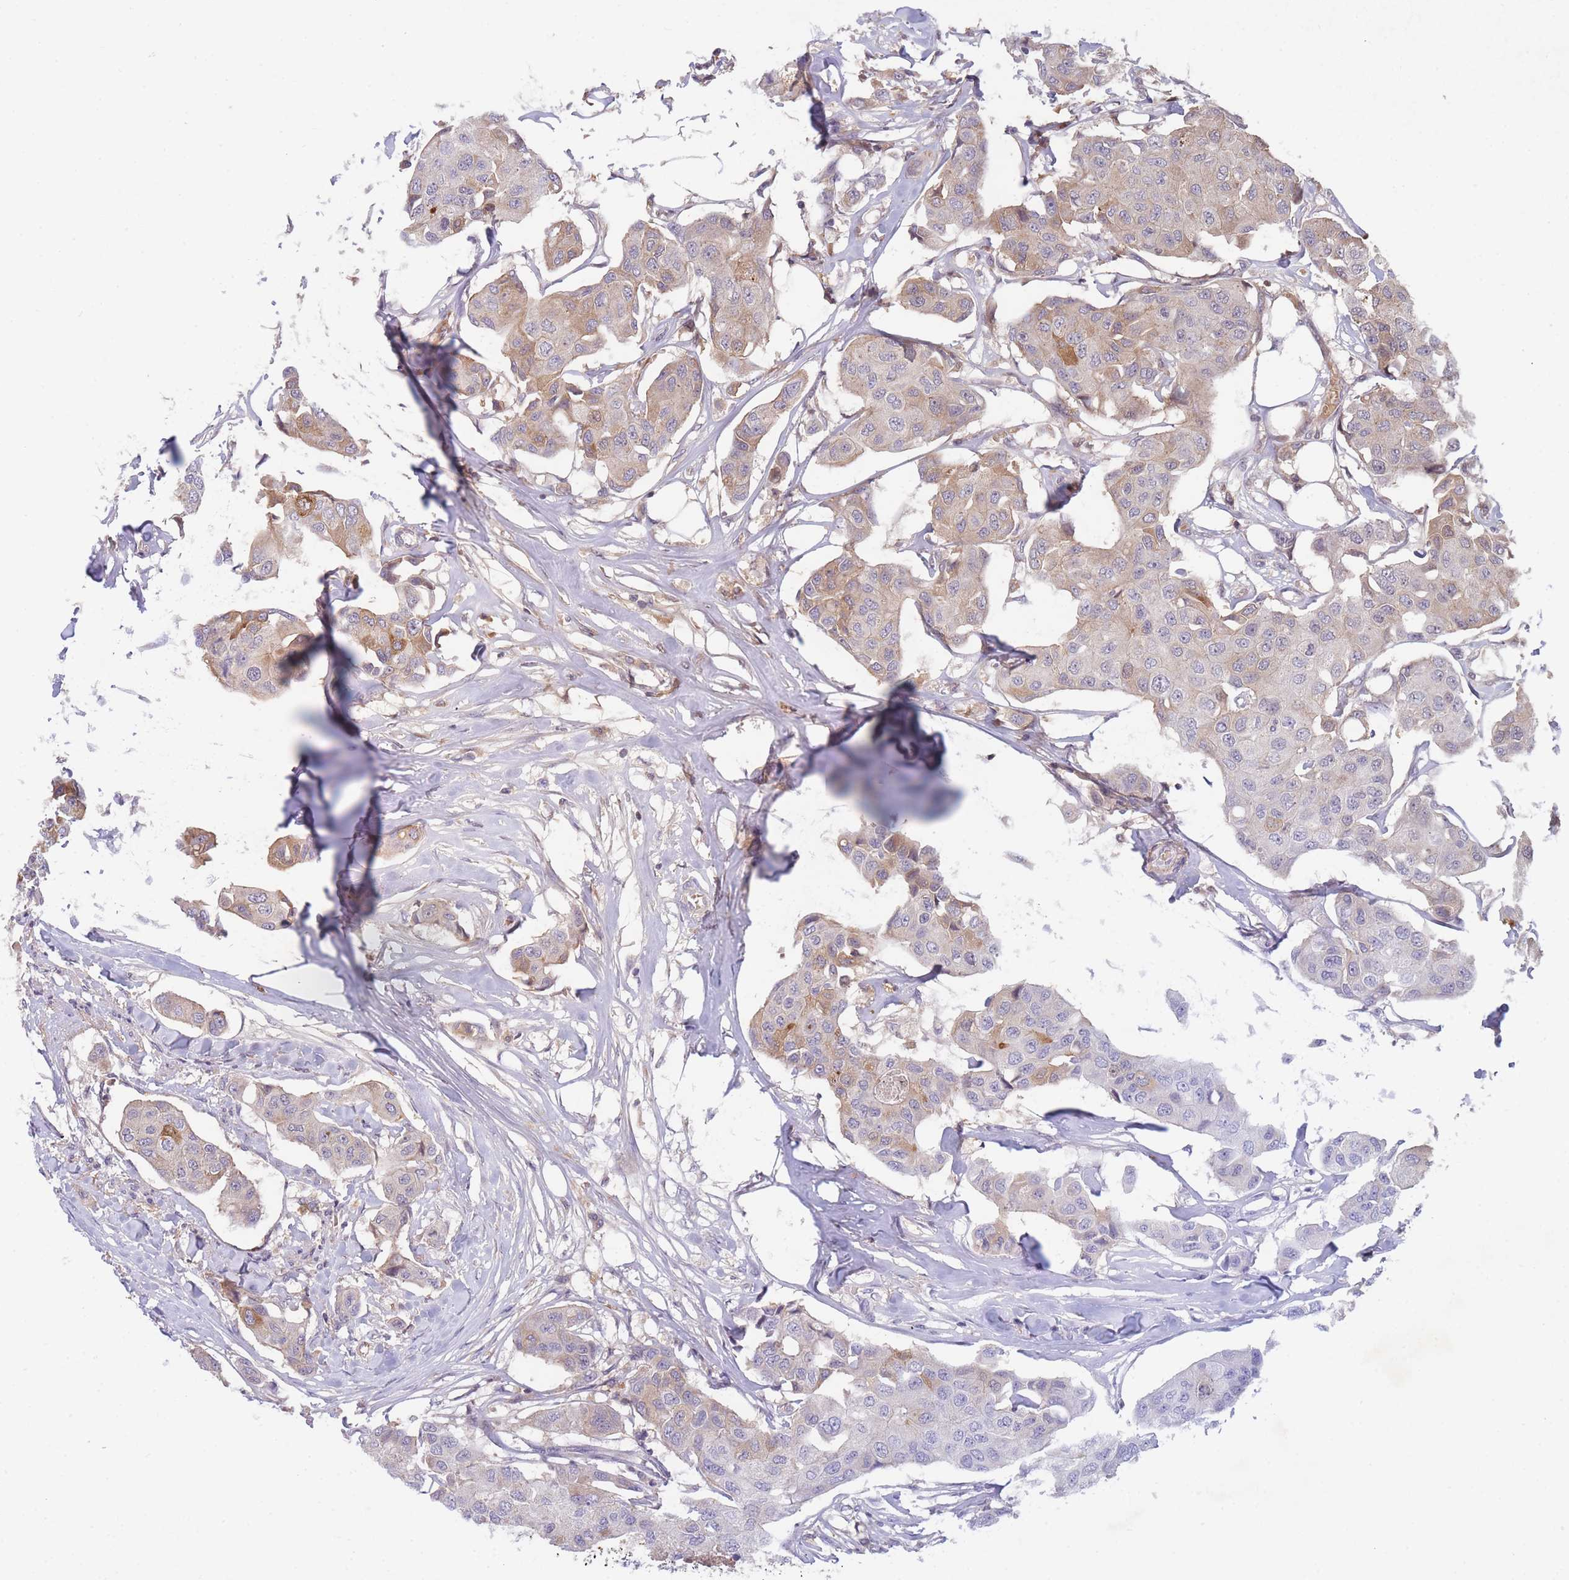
{"staining": {"intensity": "moderate", "quantity": "<25%", "location": "cytoplasmic/membranous"}, "tissue": "breast cancer", "cell_type": "Tumor cells", "image_type": "cancer", "snomed": [{"axis": "morphology", "description": "Duct carcinoma"}, {"axis": "topography", "description": "Breast"}, {"axis": "topography", "description": "Lymph node"}], "caption": "An immunohistochemistry (IHC) micrograph of neoplastic tissue is shown. Protein staining in brown labels moderate cytoplasmic/membranous positivity in breast cancer within tumor cells.", "gene": "RALGDS", "patient": {"sex": "female", "age": 80}}